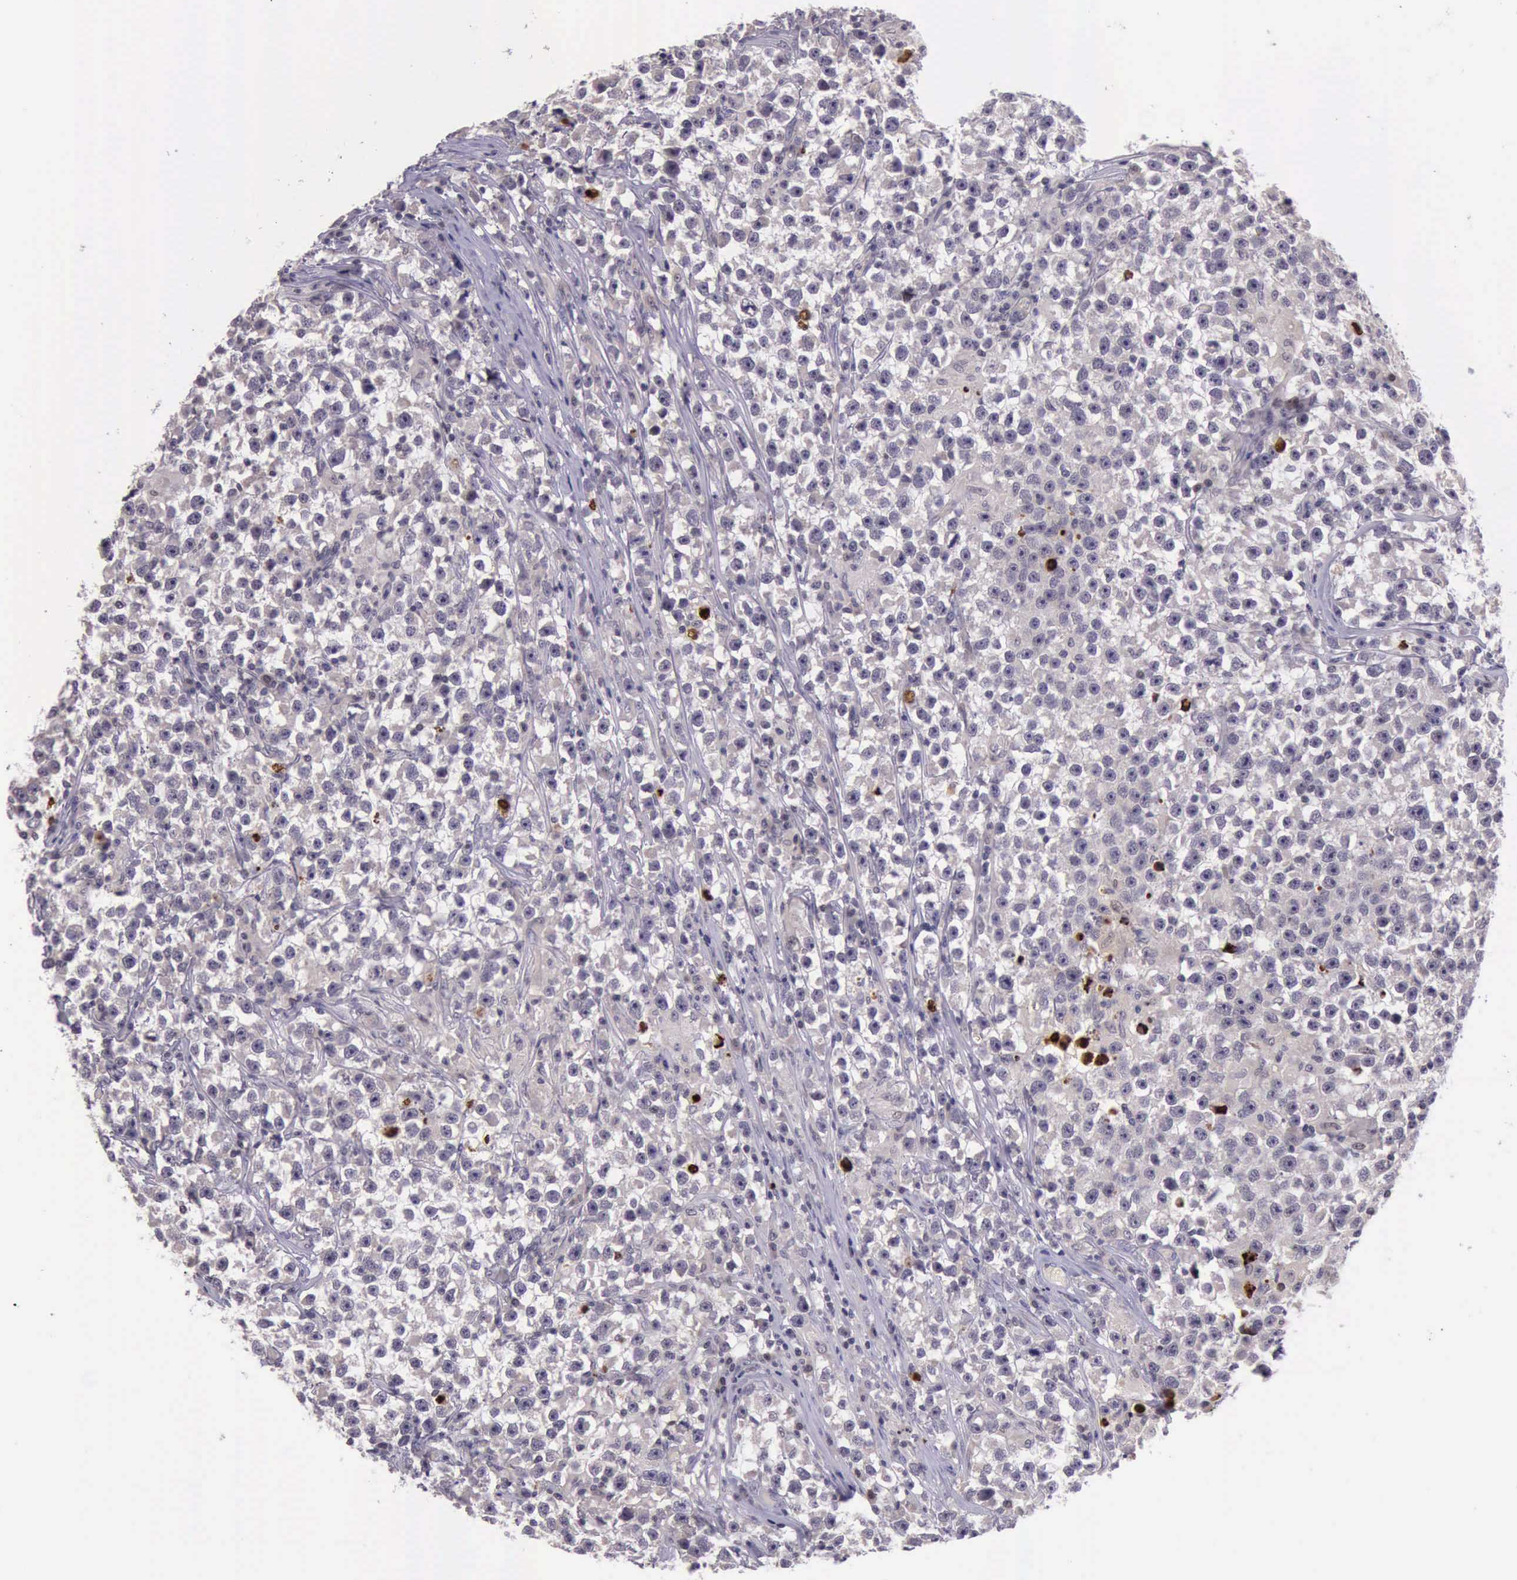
{"staining": {"intensity": "strong", "quantity": "<25%", "location": "nuclear"}, "tissue": "testis cancer", "cell_type": "Tumor cells", "image_type": "cancer", "snomed": [{"axis": "morphology", "description": "Seminoma, NOS"}, {"axis": "topography", "description": "Testis"}], "caption": "IHC photomicrograph of testis seminoma stained for a protein (brown), which demonstrates medium levels of strong nuclear expression in about <25% of tumor cells.", "gene": "PARP1", "patient": {"sex": "male", "age": 33}}